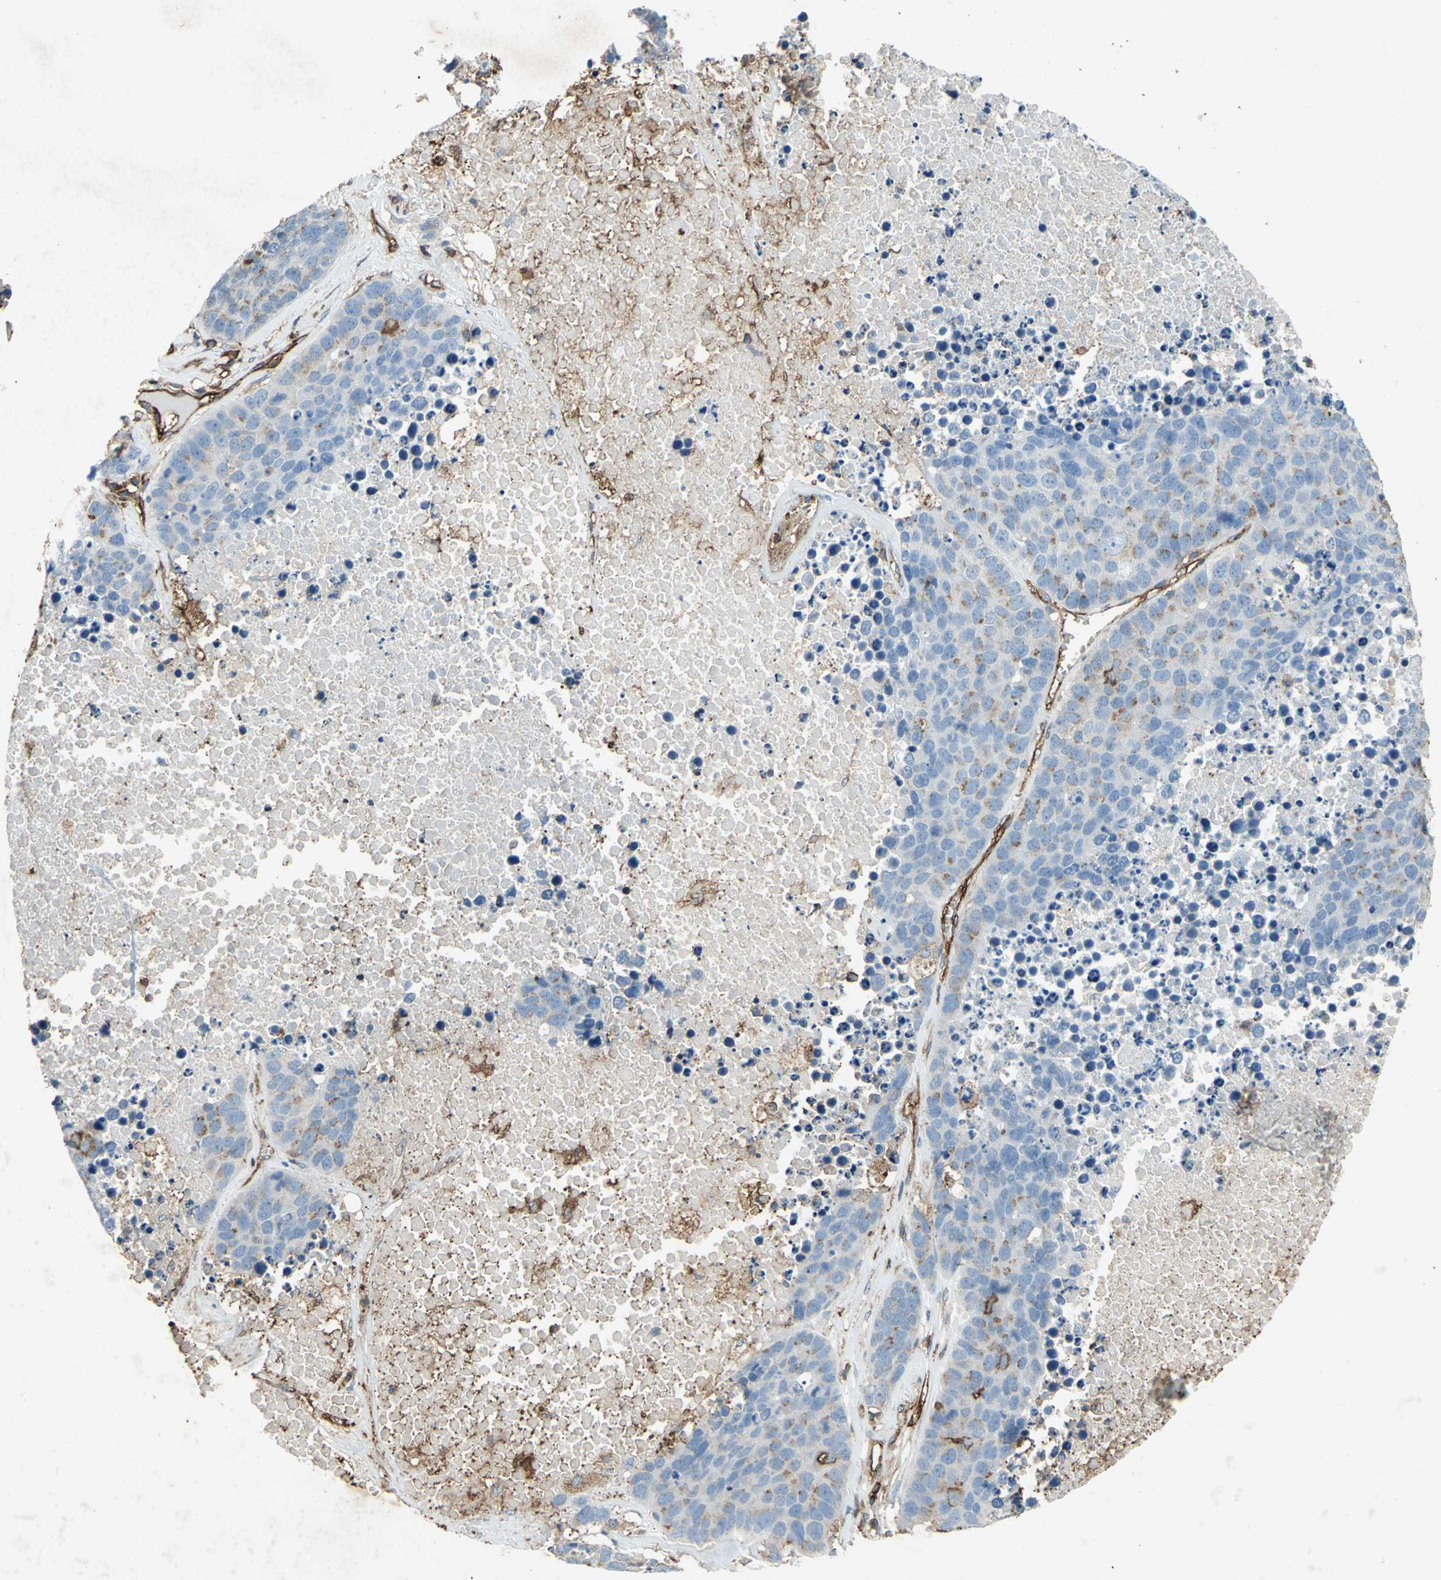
{"staining": {"intensity": "weak", "quantity": "<25%", "location": "cytoplasmic/membranous"}, "tissue": "carcinoid", "cell_type": "Tumor cells", "image_type": "cancer", "snomed": [{"axis": "morphology", "description": "Carcinoid, malignant, NOS"}, {"axis": "topography", "description": "Lung"}], "caption": "High power microscopy photomicrograph of an immunohistochemistry histopathology image of carcinoid, revealing no significant positivity in tumor cells. The staining was performed using DAB to visualize the protein expression in brown, while the nuclei were stained in blue with hematoxylin (Magnification: 20x).", "gene": "CCR6", "patient": {"sex": "male", "age": 60}}